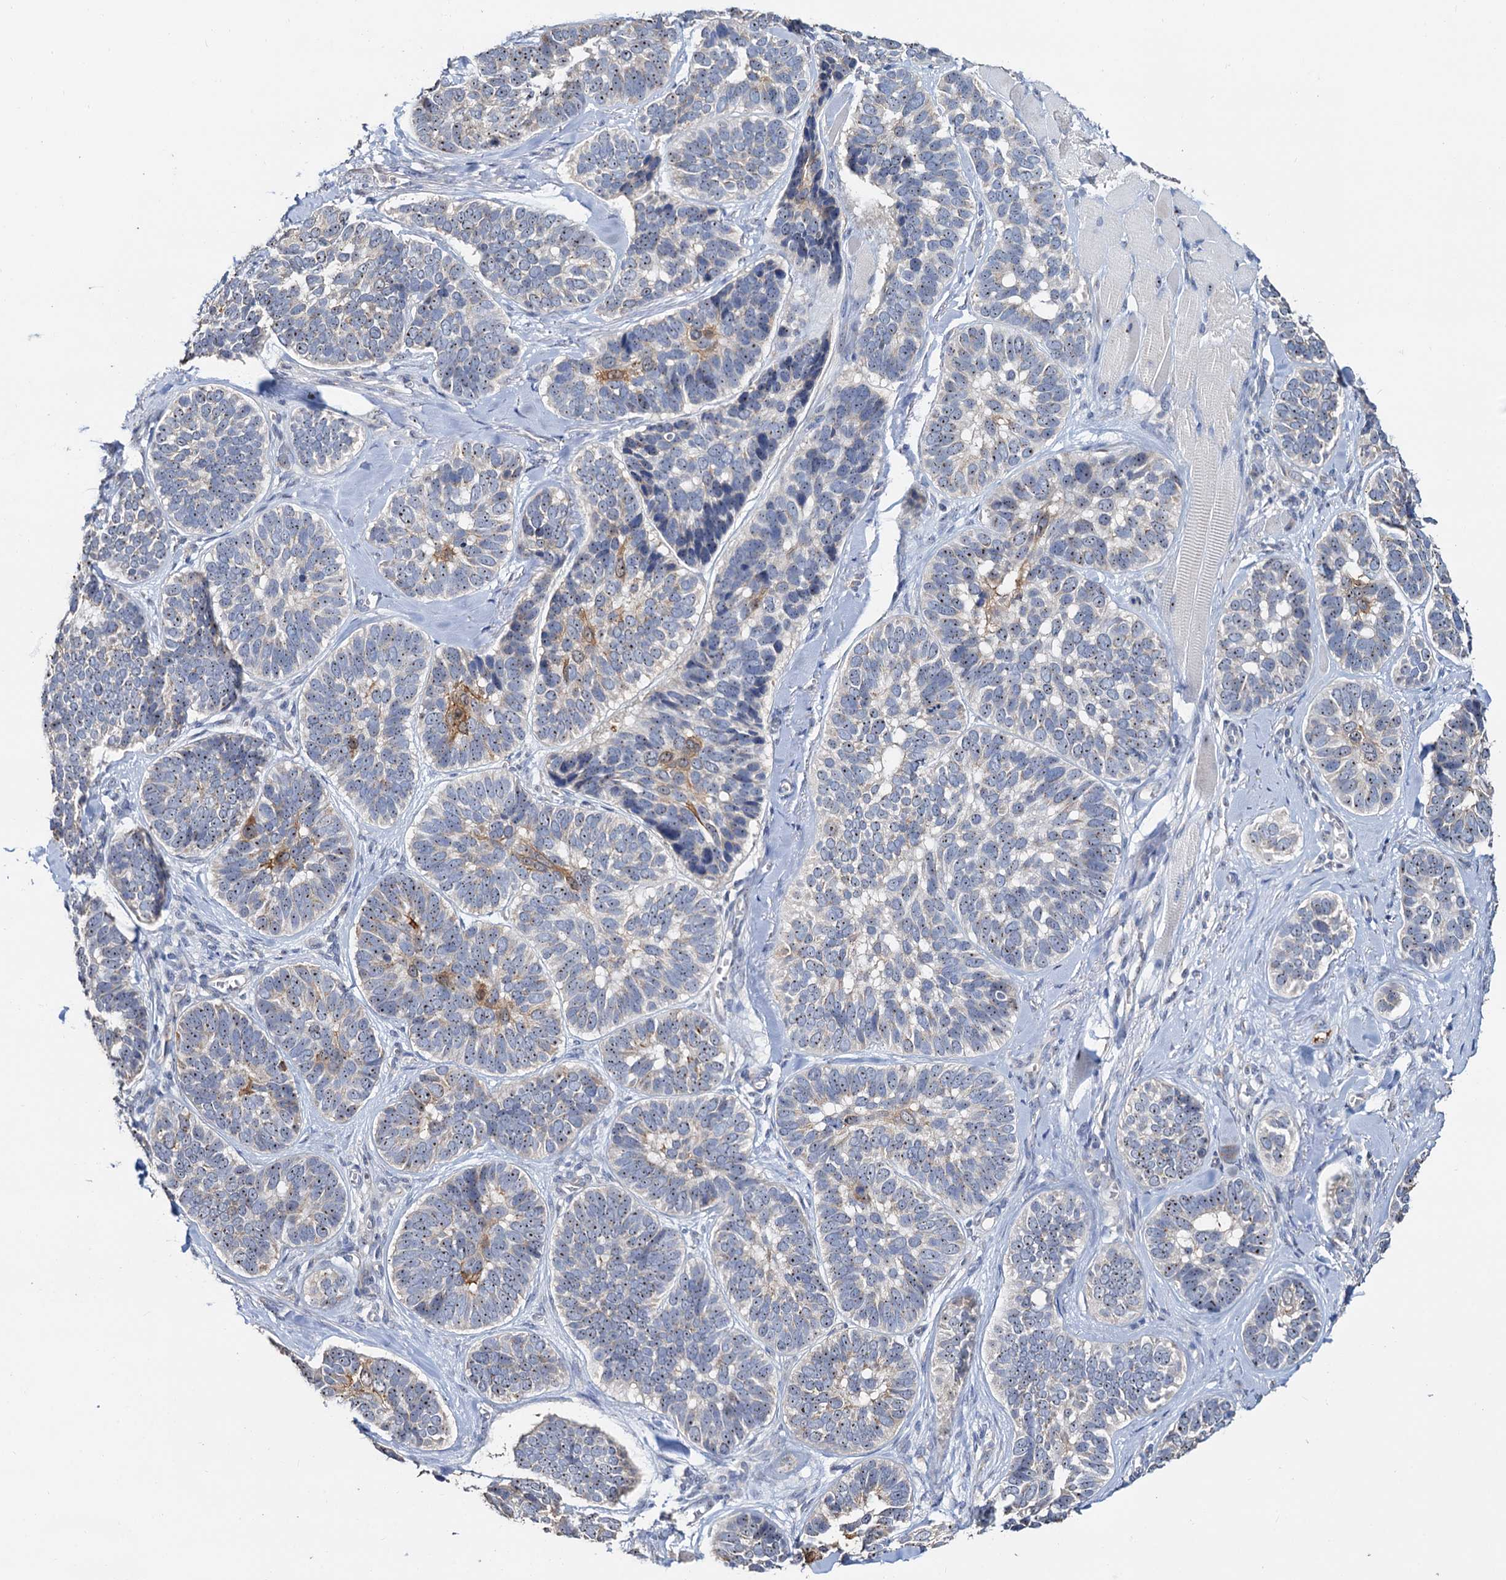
{"staining": {"intensity": "moderate", "quantity": "25%-75%", "location": "cytoplasmic/membranous,nuclear"}, "tissue": "skin cancer", "cell_type": "Tumor cells", "image_type": "cancer", "snomed": [{"axis": "morphology", "description": "Basal cell carcinoma"}, {"axis": "topography", "description": "Skin"}], "caption": "The photomicrograph demonstrates staining of basal cell carcinoma (skin), revealing moderate cytoplasmic/membranous and nuclear protein expression (brown color) within tumor cells.", "gene": "C2CD3", "patient": {"sex": "male", "age": 62}}